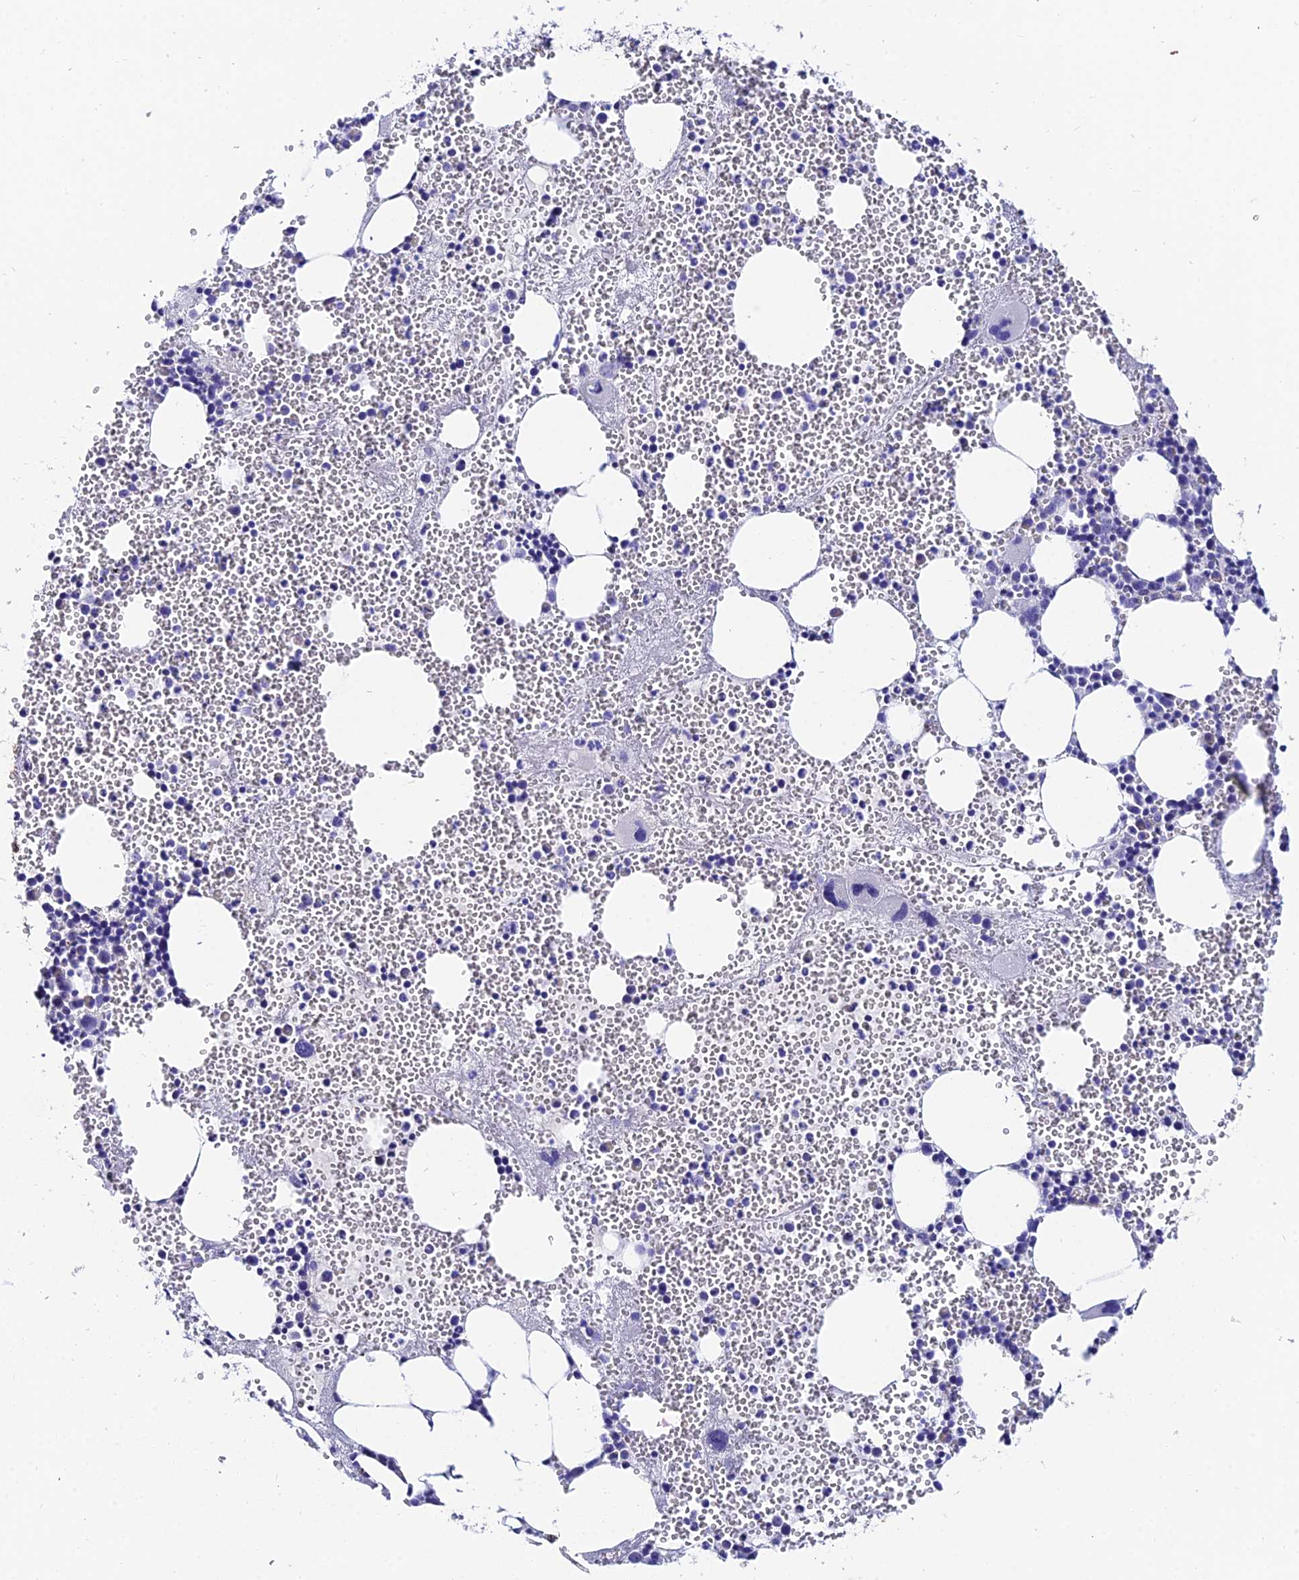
{"staining": {"intensity": "moderate", "quantity": "<25%", "location": "cytoplasmic/membranous"}, "tissue": "bone marrow", "cell_type": "Hematopoietic cells", "image_type": "normal", "snomed": [{"axis": "morphology", "description": "Normal tissue, NOS"}, {"axis": "morphology", "description": "Inflammation, NOS"}, {"axis": "topography", "description": "Bone marrow"}], "caption": "Immunohistochemical staining of normal human bone marrow displays low levels of moderate cytoplasmic/membranous expression in approximately <25% of hematopoietic cells. (Stains: DAB in brown, nuclei in blue, Microscopy: brightfield microscopy at high magnification).", "gene": "CEP41", "patient": {"sex": "female", "age": 76}}